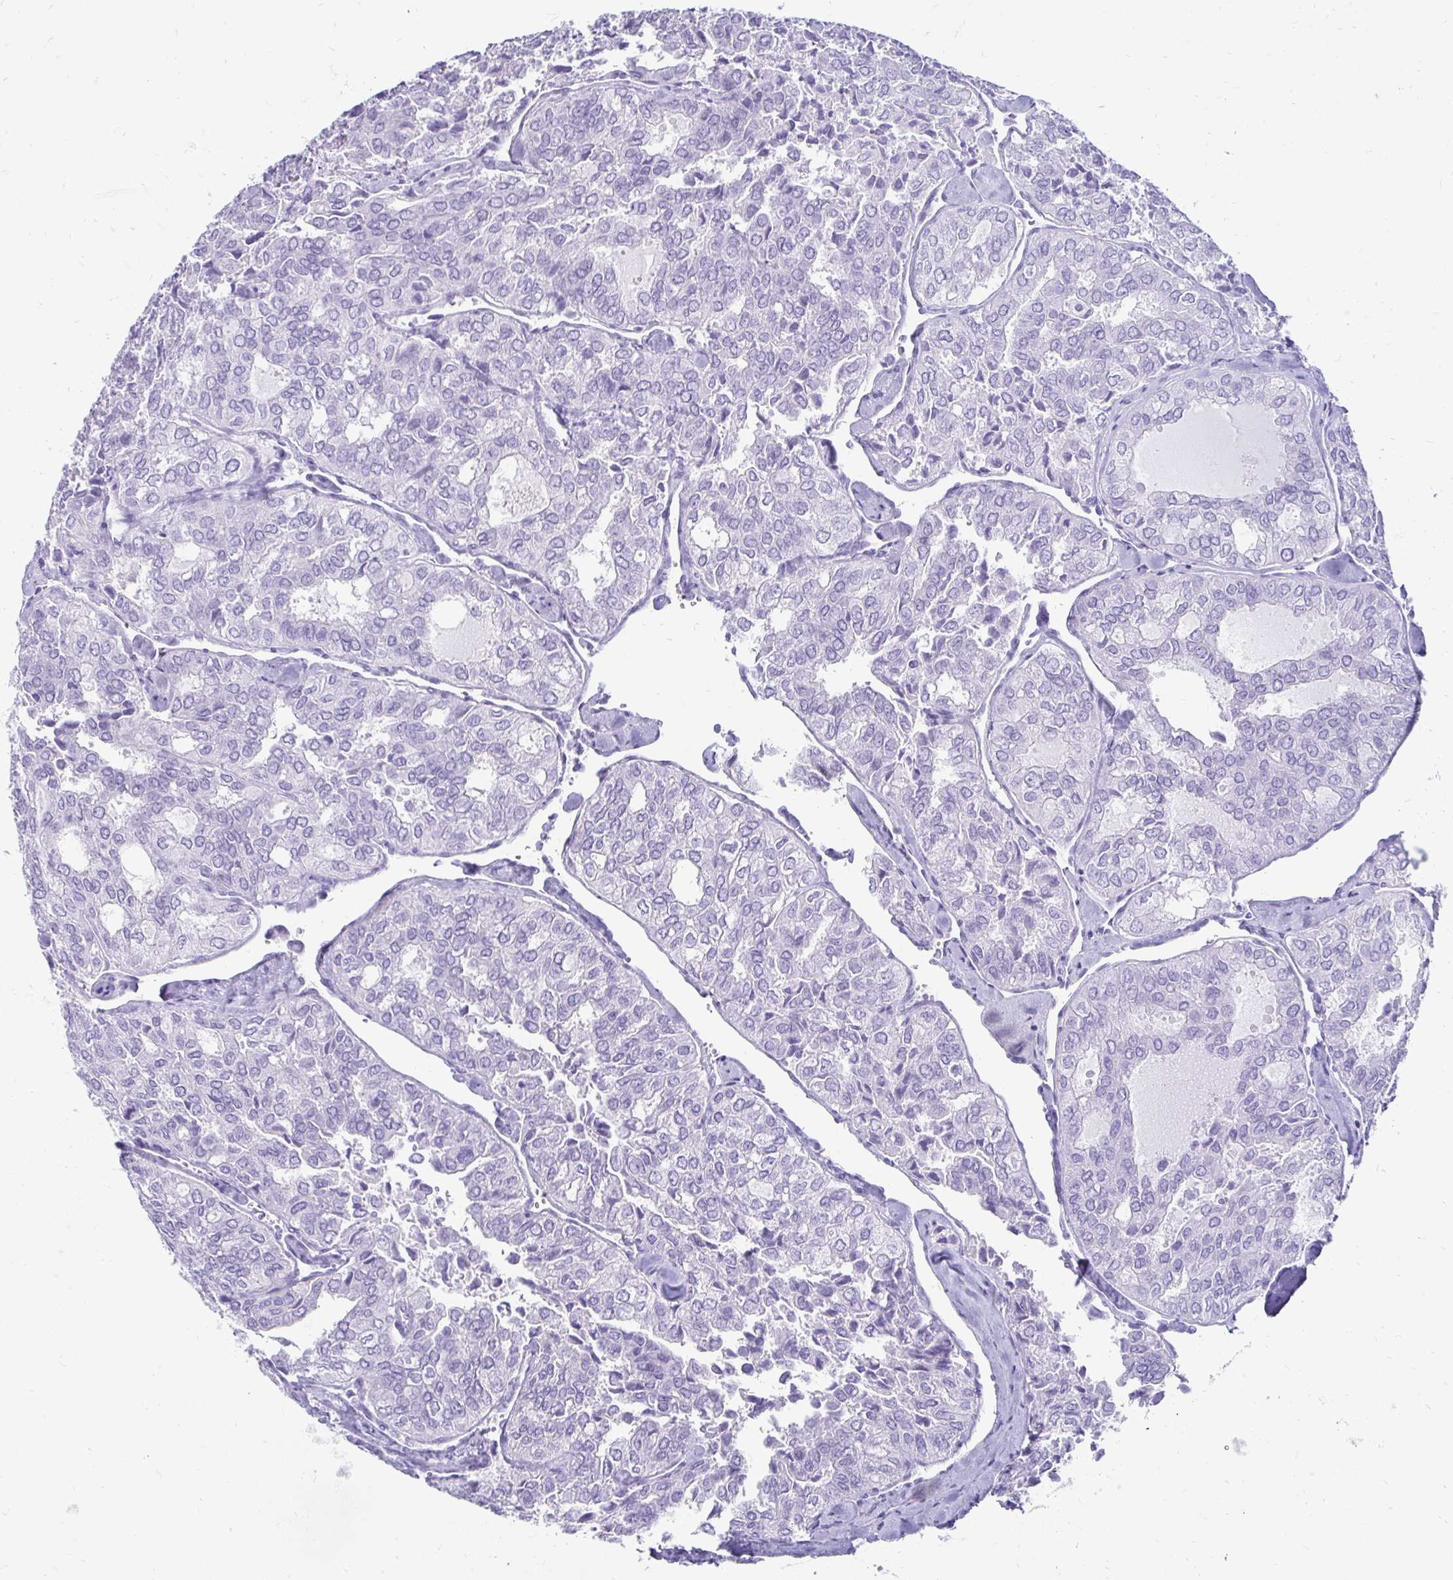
{"staining": {"intensity": "negative", "quantity": "none", "location": "none"}, "tissue": "thyroid cancer", "cell_type": "Tumor cells", "image_type": "cancer", "snomed": [{"axis": "morphology", "description": "Follicular adenoma carcinoma, NOS"}, {"axis": "topography", "description": "Thyroid gland"}], "caption": "Immunohistochemistry (IHC) micrograph of thyroid cancer (follicular adenoma carcinoma) stained for a protein (brown), which reveals no staining in tumor cells.", "gene": "CST6", "patient": {"sex": "male", "age": 75}}